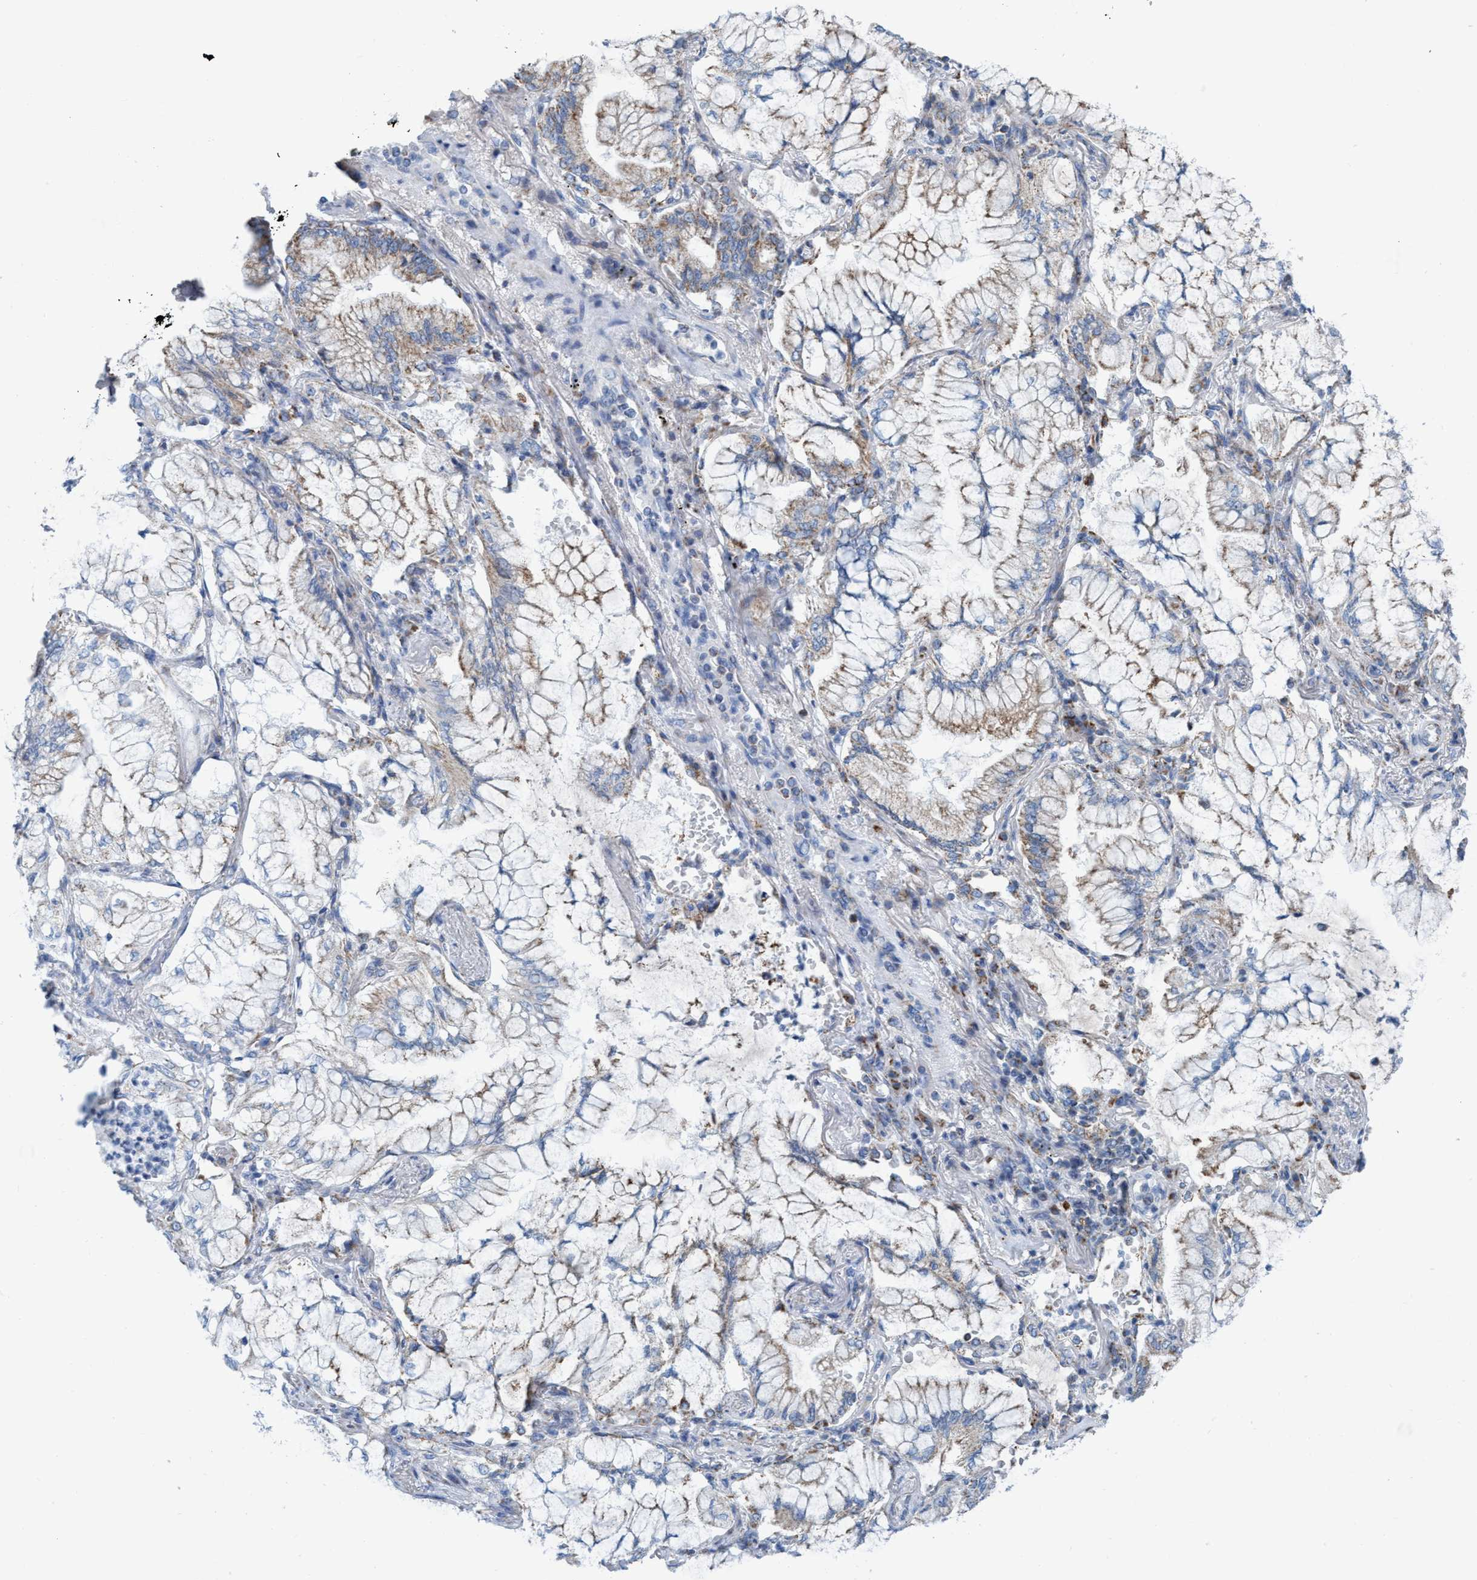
{"staining": {"intensity": "weak", "quantity": "25%-75%", "location": "cytoplasmic/membranous"}, "tissue": "lung cancer", "cell_type": "Tumor cells", "image_type": "cancer", "snomed": [{"axis": "morphology", "description": "Adenocarcinoma, NOS"}, {"axis": "topography", "description": "Lung"}], "caption": "High-power microscopy captured an immunohistochemistry (IHC) image of lung cancer, revealing weak cytoplasmic/membranous expression in about 25%-75% of tumor cells.", "gene": "GGA3", "patient": {"sex": "female", "age": 70}}